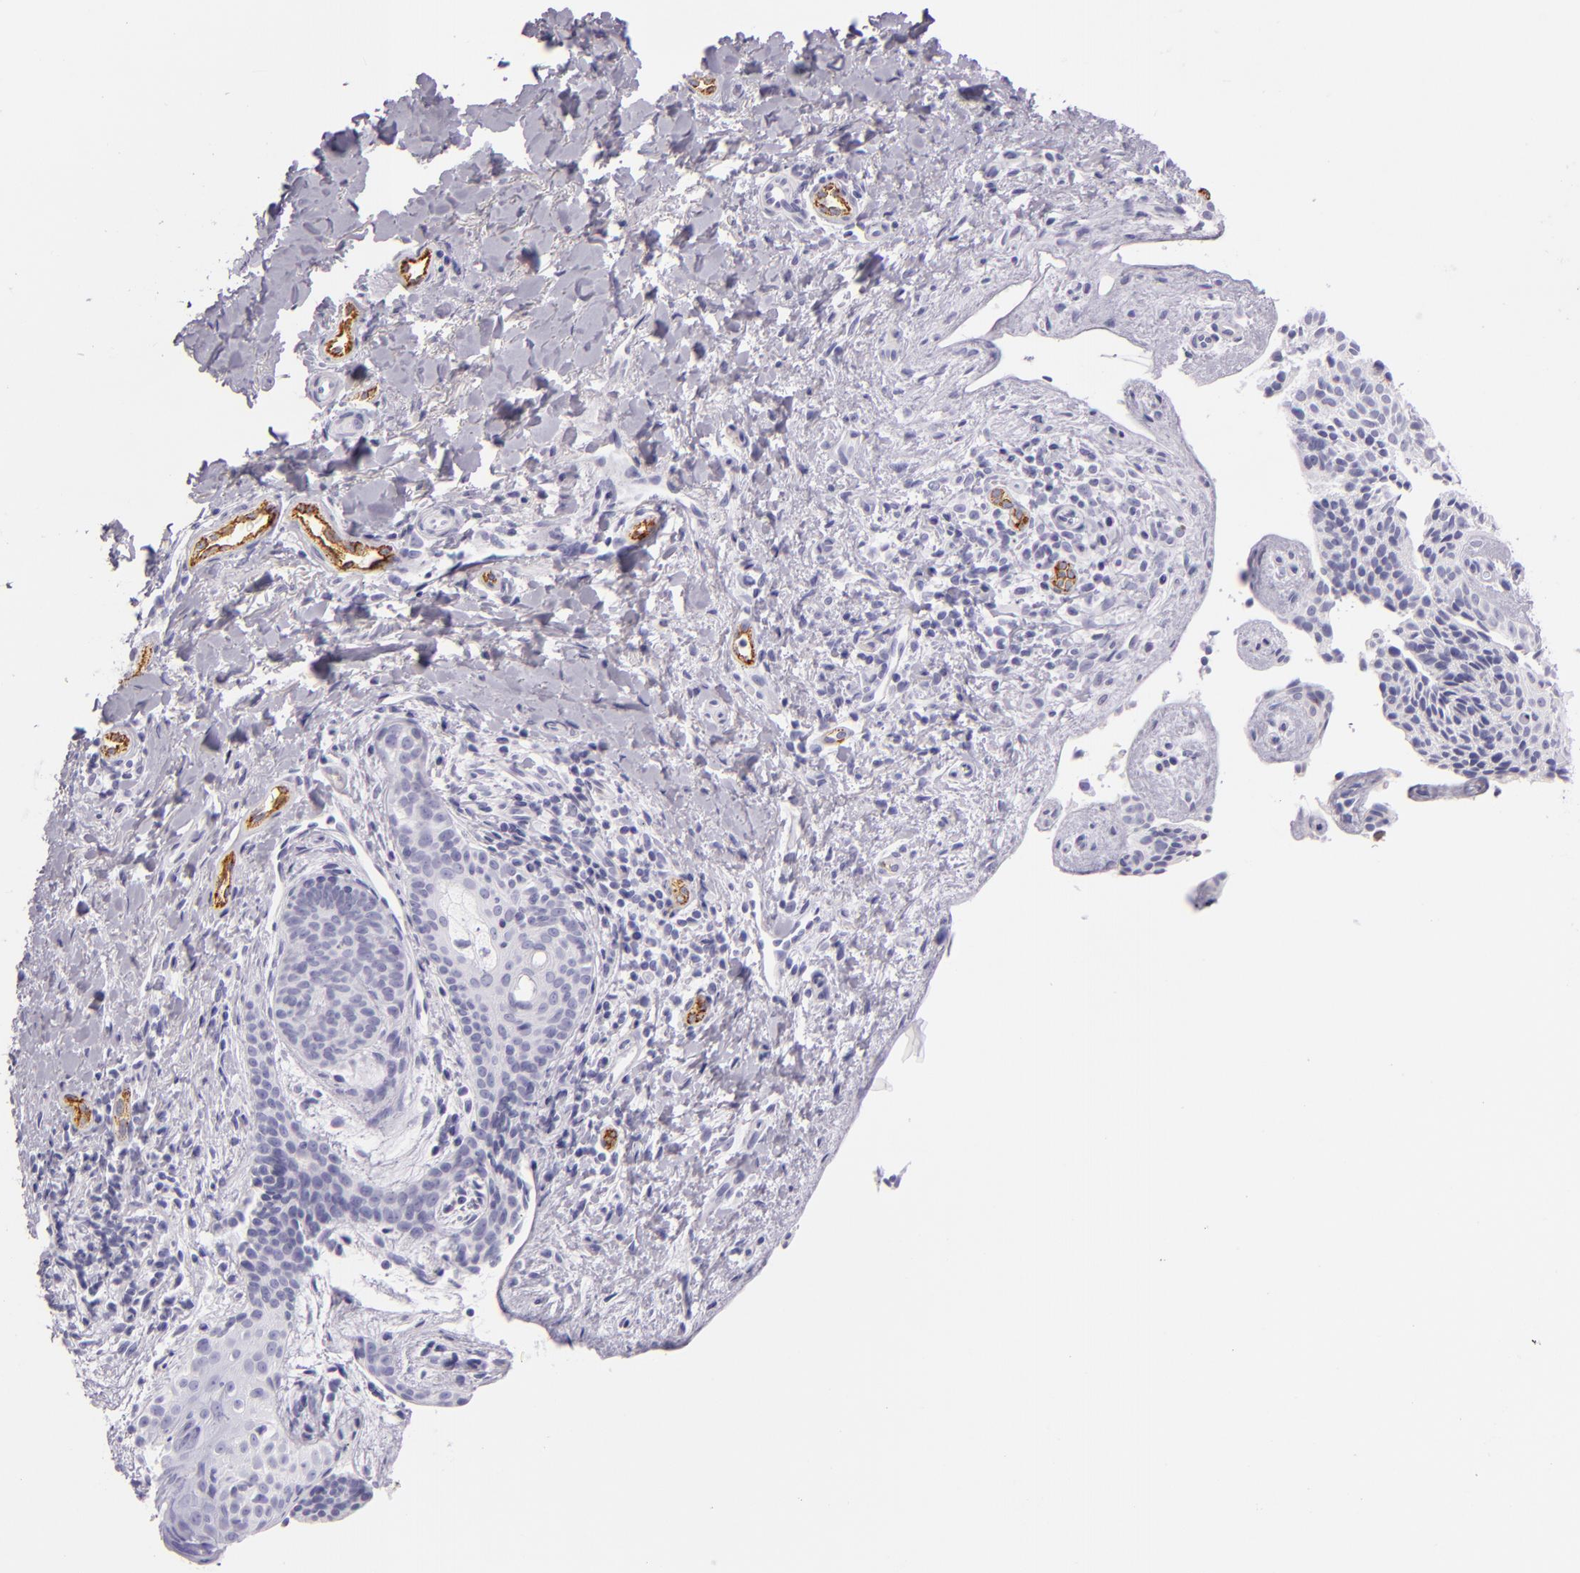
{"staining": {"intensity": "negative", "quantity": "none", "location": "none"}, "tissue": "skin cancer", "cell_type": "Tumor cells", "image_type": "cancer", "snomed": [{"axis": "morphology", "description": "Basal cell carcinoma"}, {"axis": "topography", "description": "Skin"}], "caption": "Immunohistochemistry of skin cancer (basal cell carcinoma) shows no staining in tumor cells.", "gene": "SELP", "patient": {"sex": "female", "age": 78}}